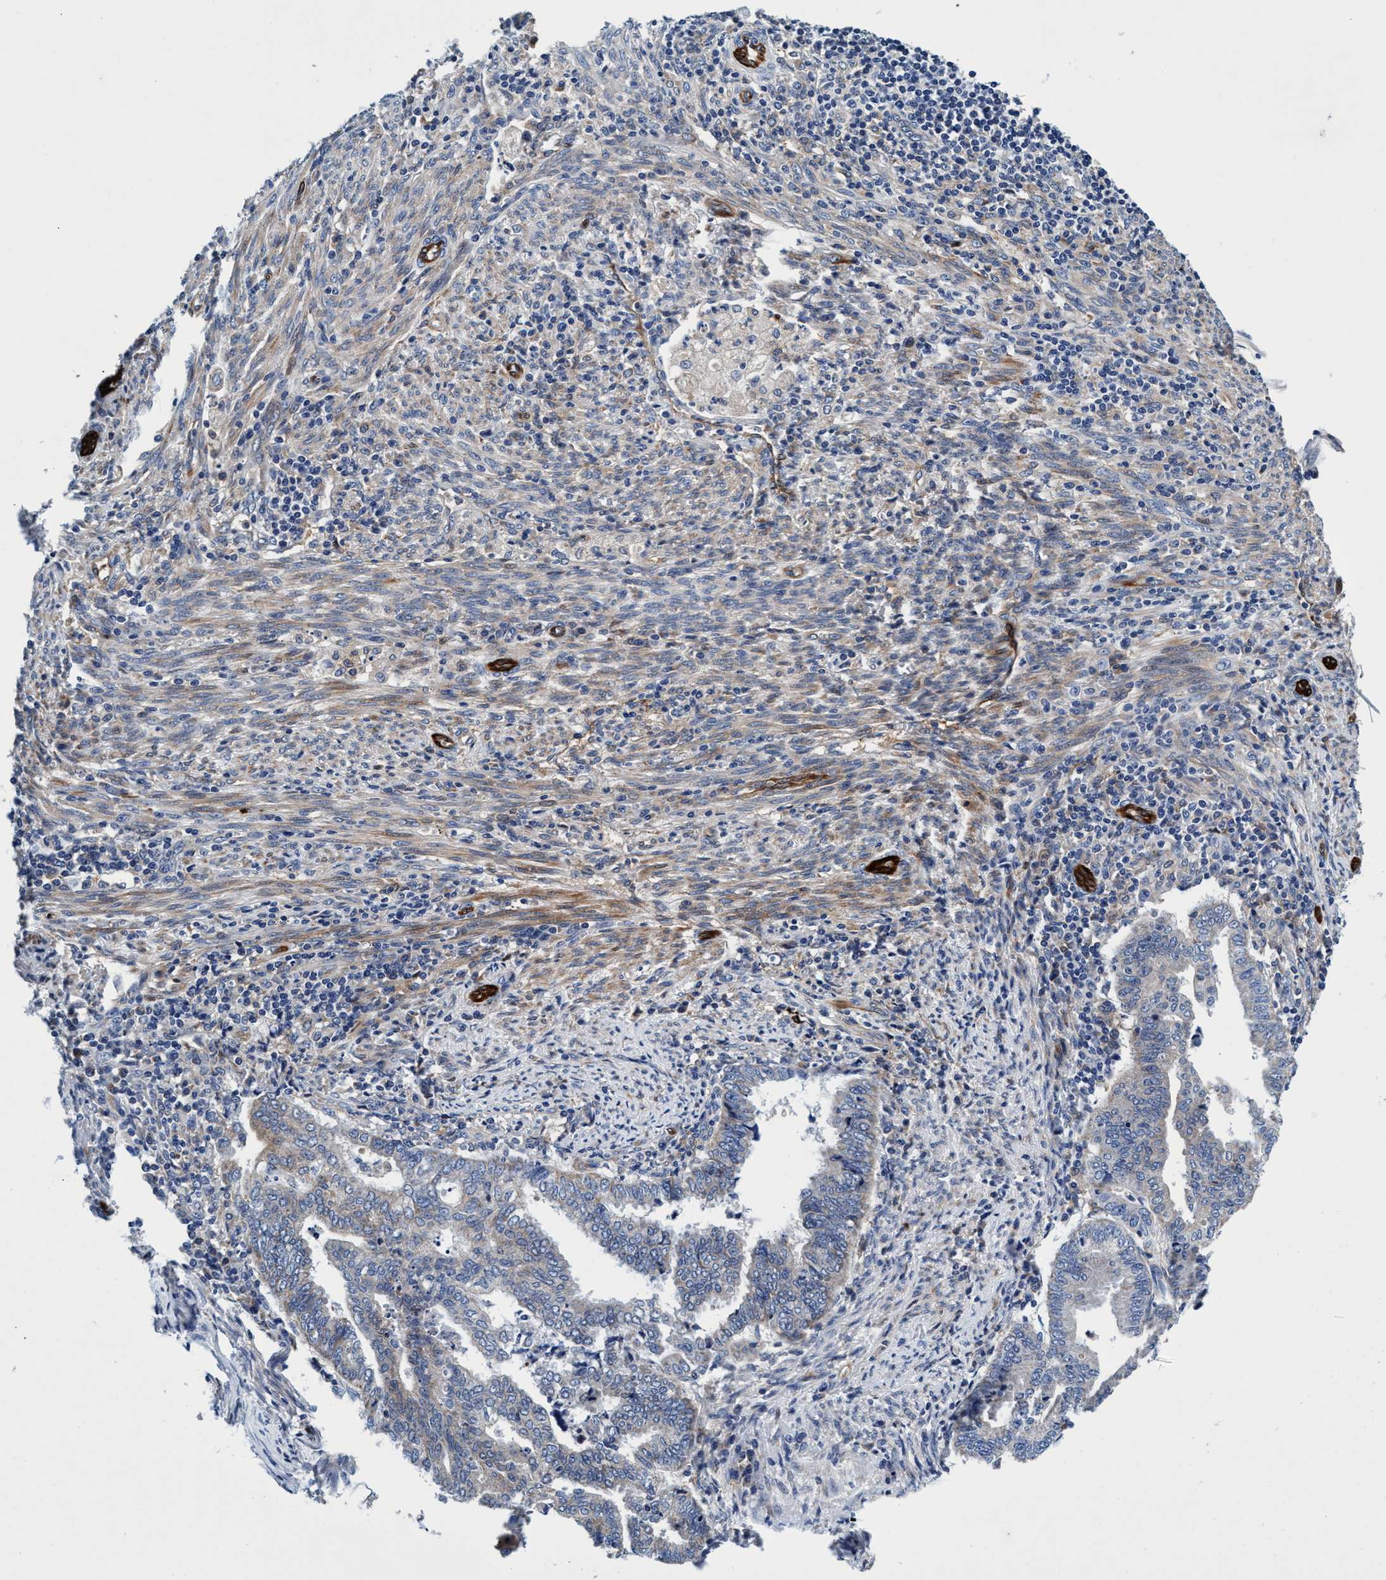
{"staining": {"intensity": "negative", "quantity": "none", "location": "none"}, "tissue": "endometrial cancer", "cell_type": "Tumor cells", "image_type": "cancer", "snomed": [{"axis": "morphology", "description": "Polyp, NOS"}, {"axis": "morphology", "description": "Adenocarcinoma, NOS"}, {"axis": "morphology", "description": "Adenoma, NOS"}, {"axis": "topography", "description": "Endometrium"}], "caption": "Tumor cells show no significant protein staining in endometrial cancer.", "gene": "UBALD2", "patient": {"sex": "female", "age": 79}}